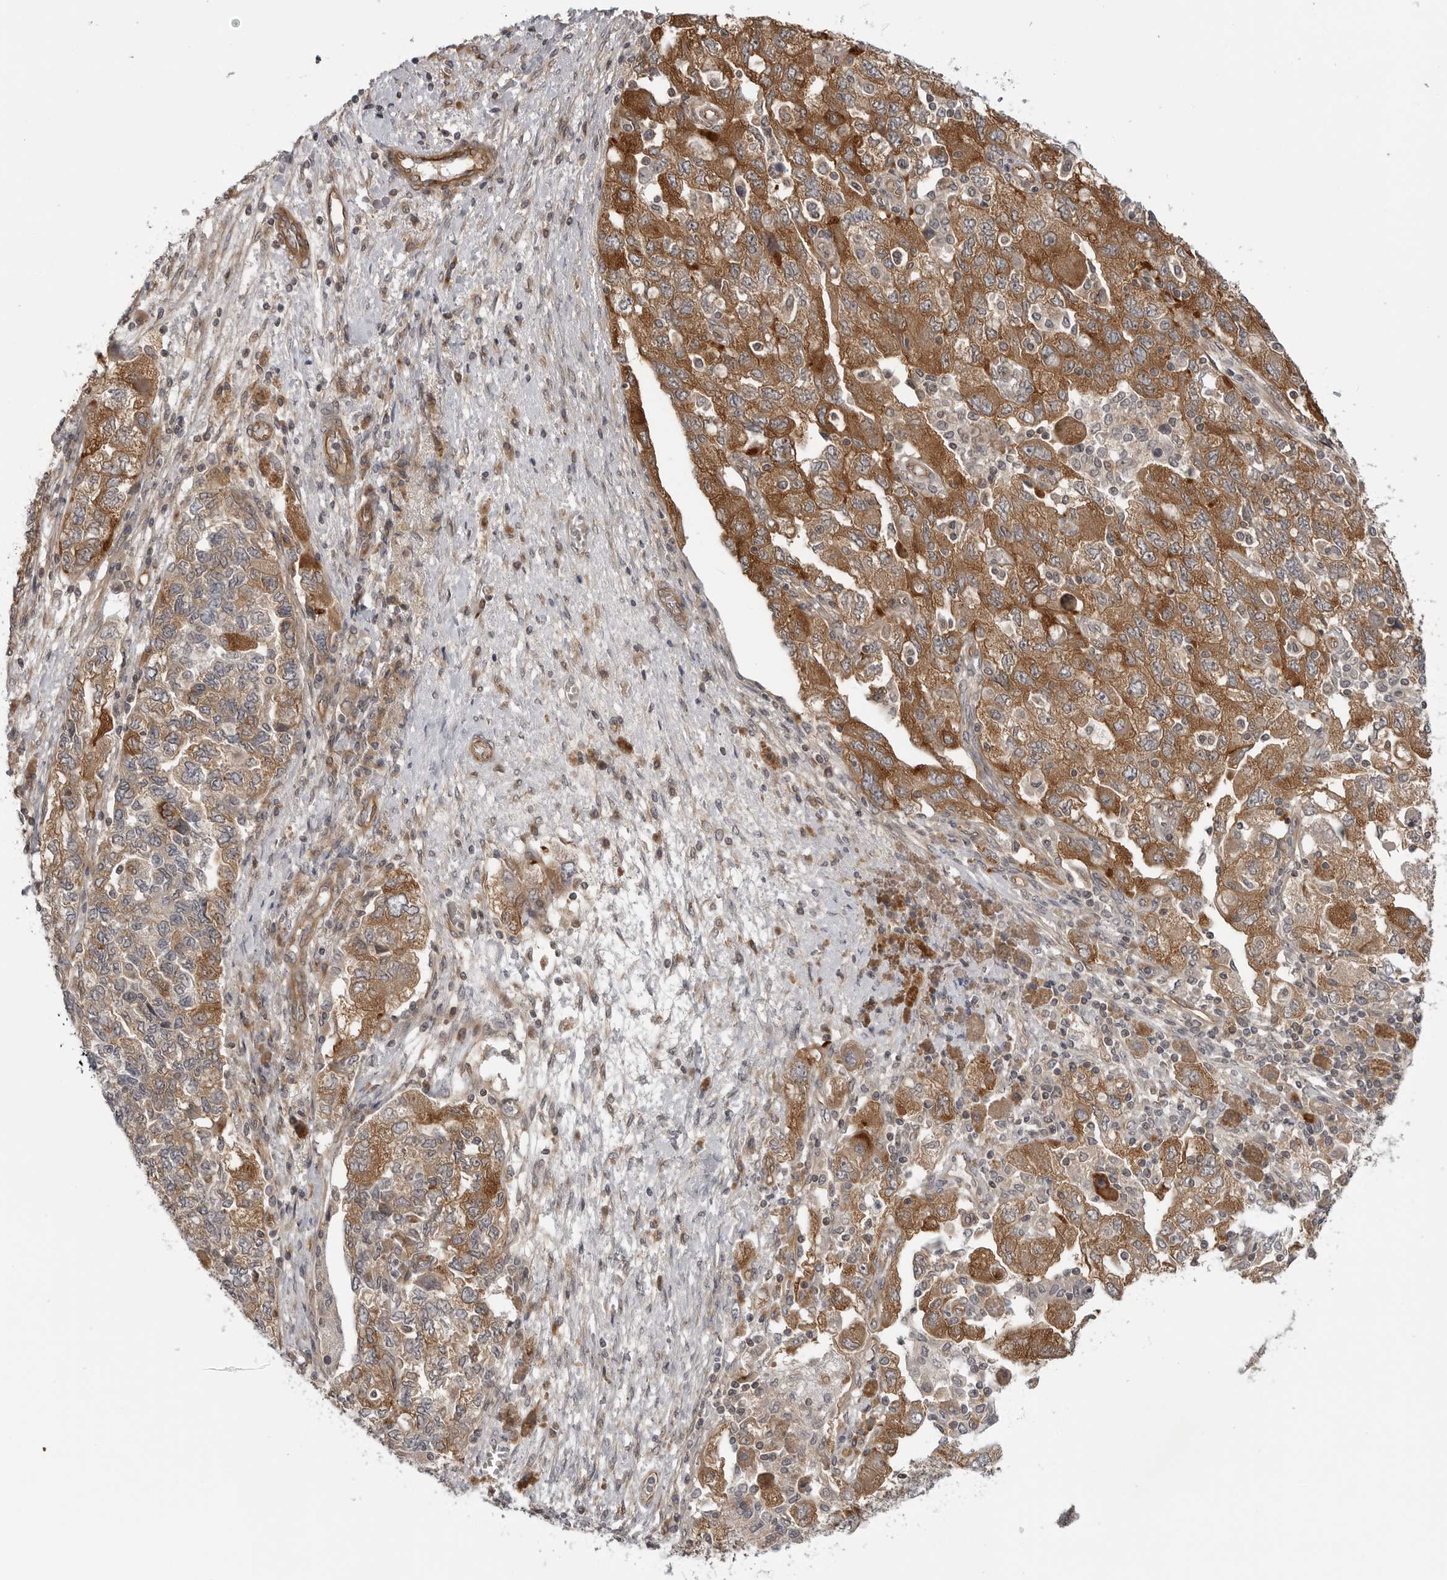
{"staining": {"intensity": "moderate", "quantity": ">75%", "location": "cytoplasmic/membranous"}, "tissue": "ovarian cancer", "cell_type": "Tumor cells", "image_type": "cancer", "snomed": [{"axis": "morphology", "description": "Carcinoma, NOS"}, {"axis": "morphology", "description": "Cystadenocarcinoma, serous, NOS"}, {"axis": "topography", "description": "Ovary"}], "caption": "High-power microscopy captured an IHC histopathology image of ovarian cancer (carcinoma), revealing moderate cytoplasmic/membranous staining in approximately >75% of tumor cells.", "gene": "LRRC45", "patient": {"sex": "female", "age": 69}}